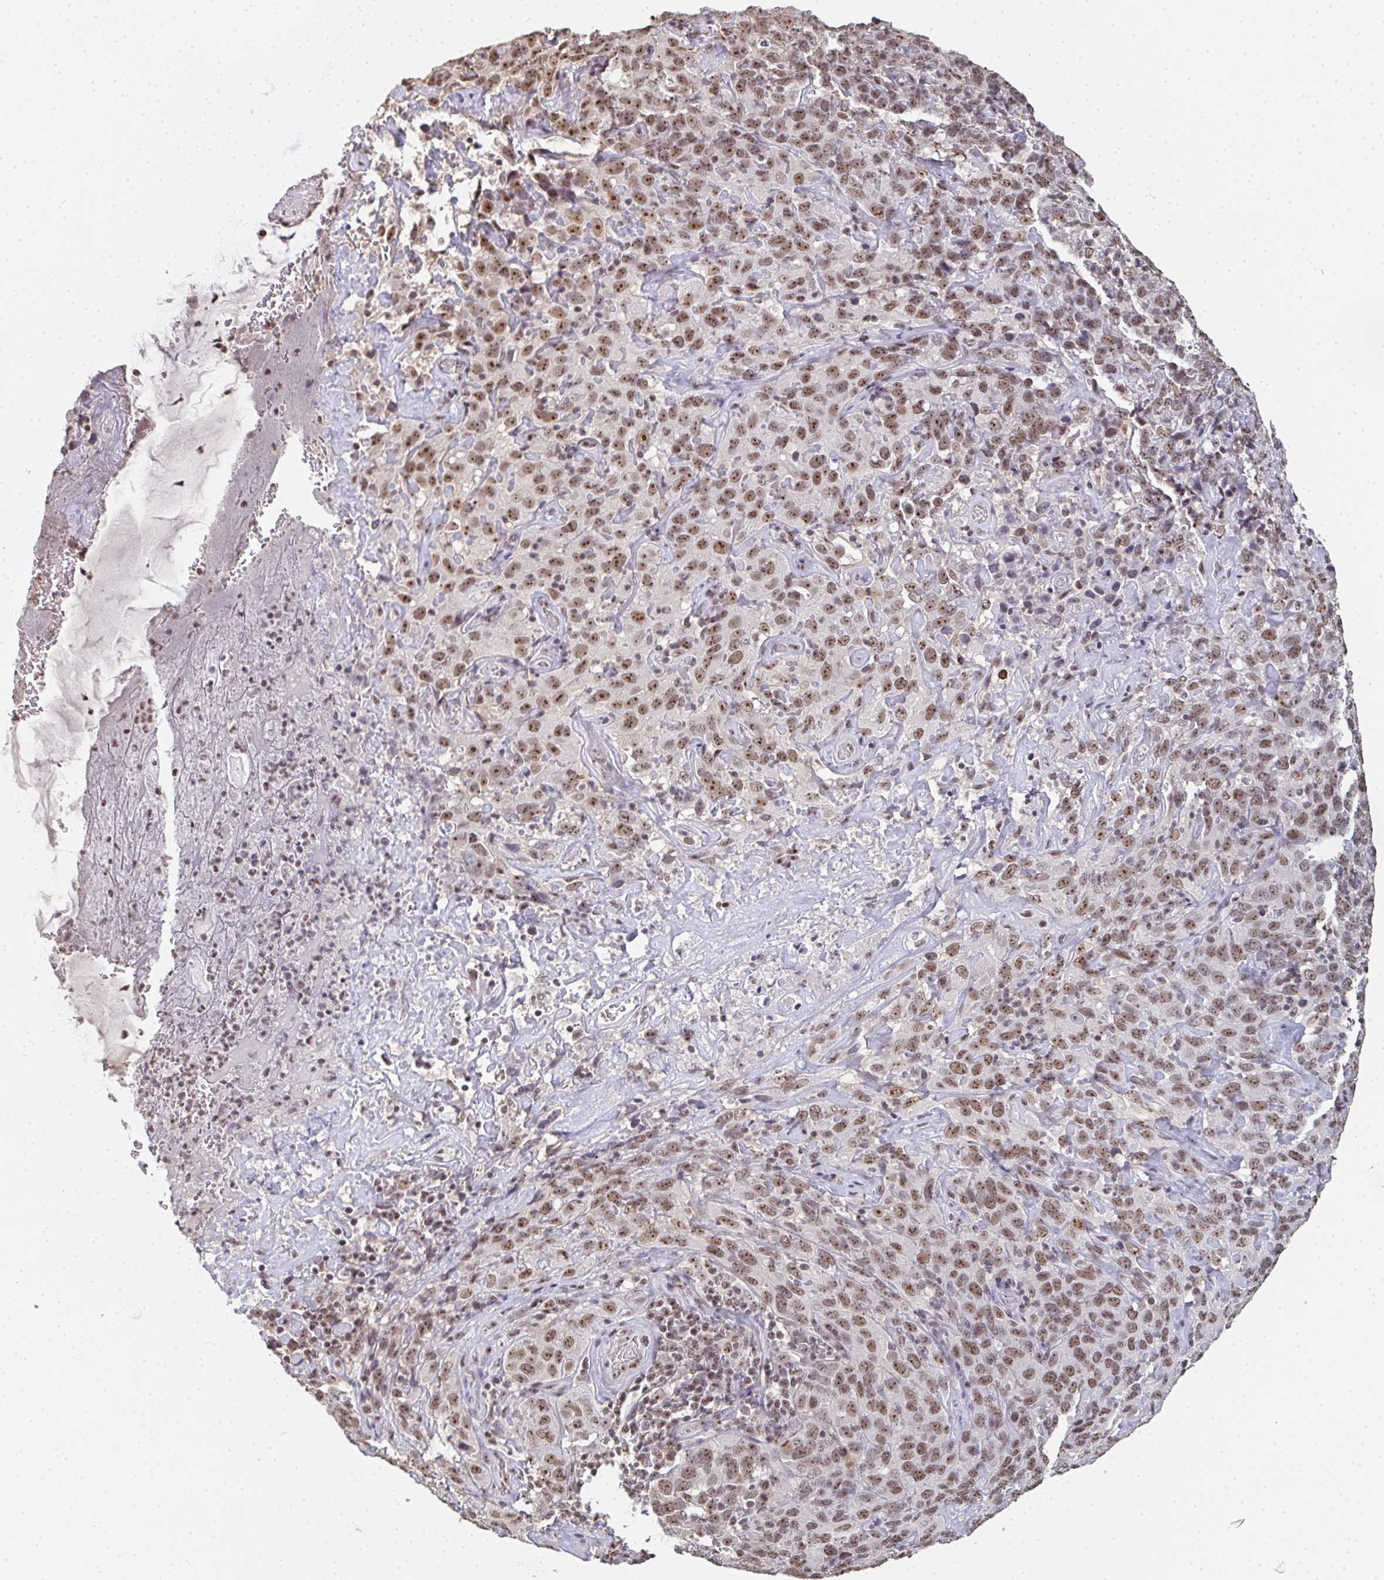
{"staining": {"intensity": "moderate", "quantity": ">75%", "location": "nuclear"}, "tissue": "cervical cancer", "cell_type": "Tumor cells", "image_type": "cancer", "snomed": [{"axis": "morphology", "description": "Squamous cell carcinoma, NOS"}, {"axis": "topography", "description": "Cervix"}], "caption": "Immunohistochemical staining of squamous cell carcinoma (cervical) displays medium levels of moderate nuclear protein positivity in about >75% of tumor cells.", "gene": "DKC1", "patient": {"sex": "female", "age": 51}}